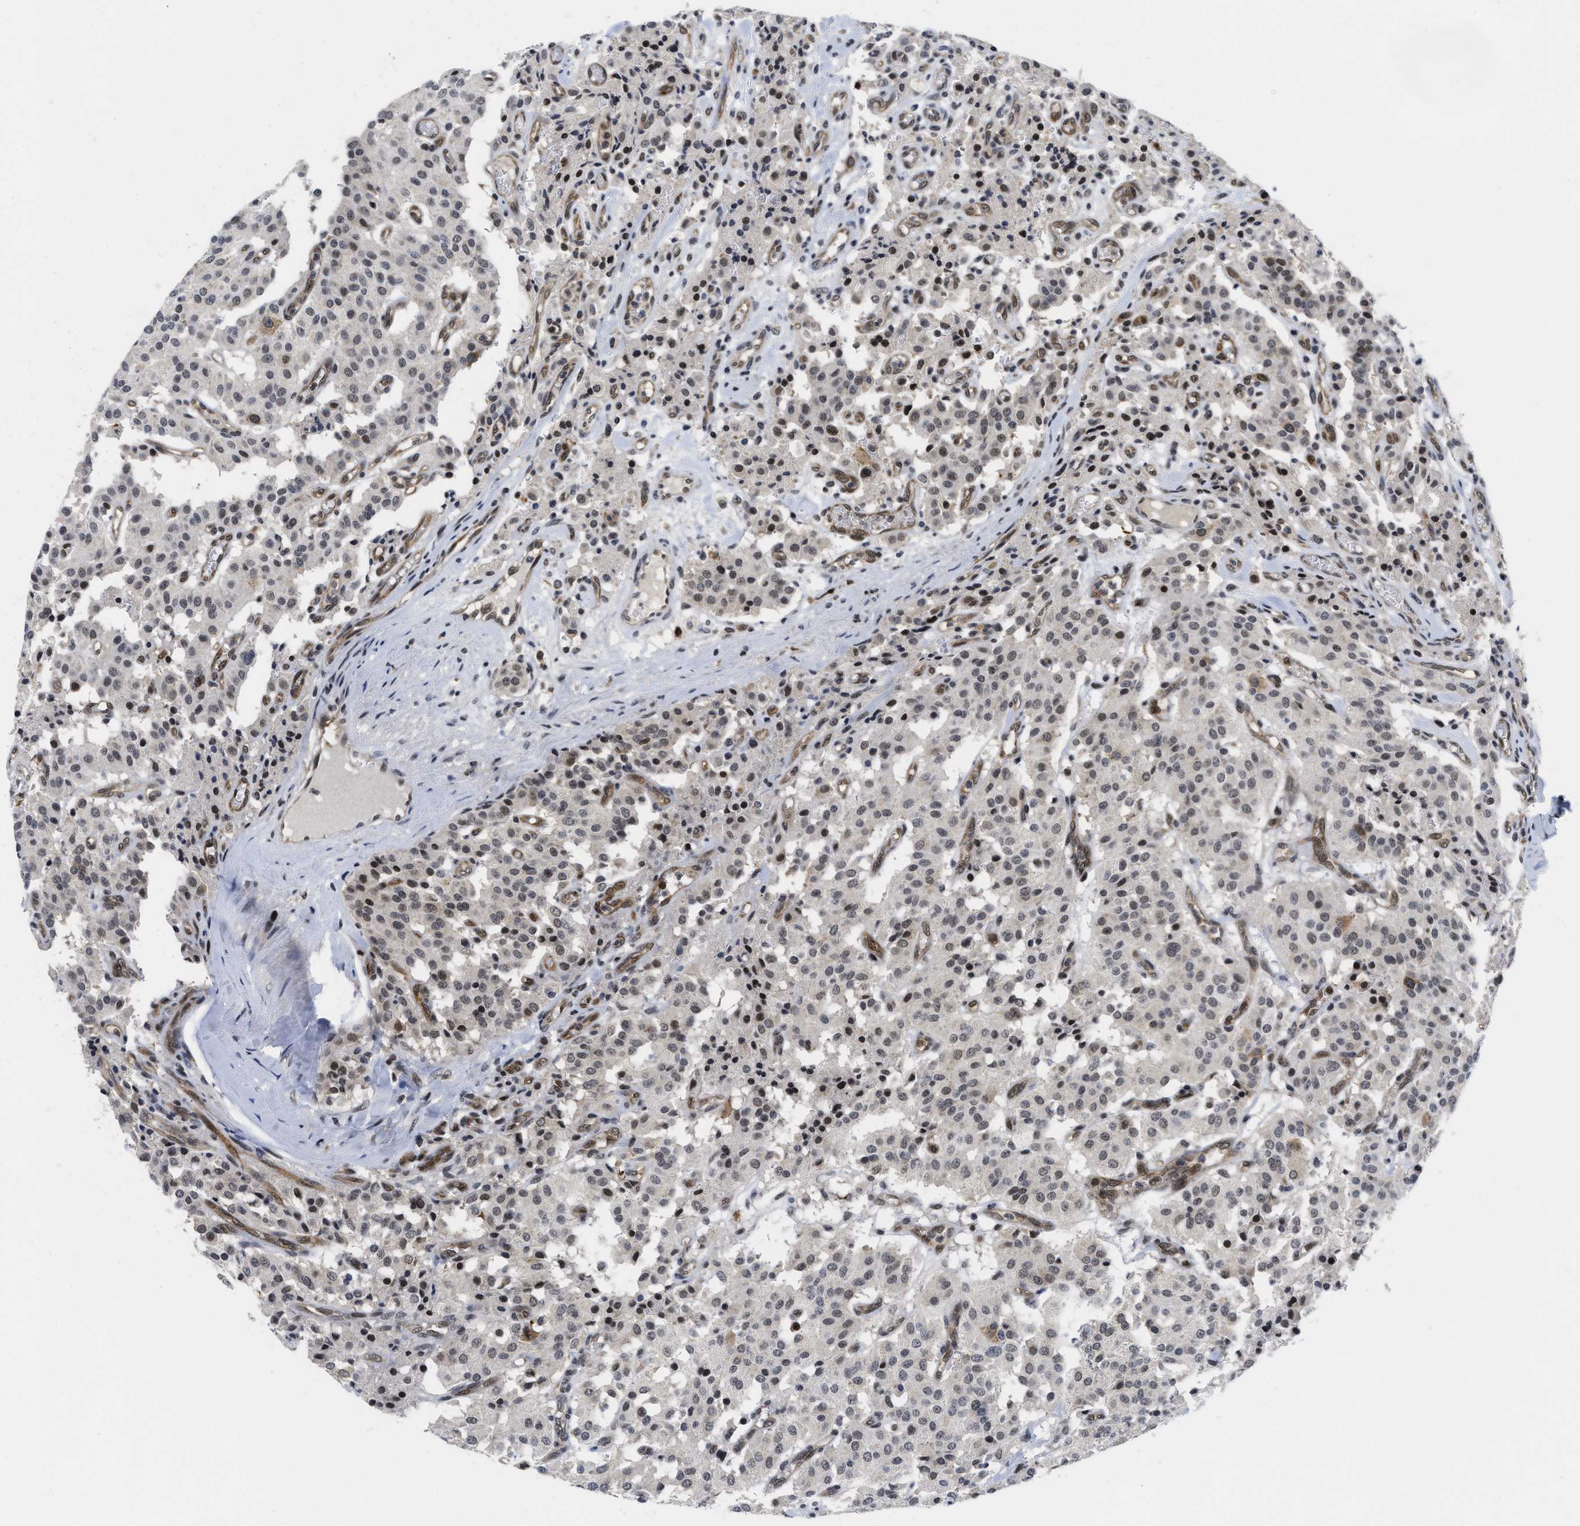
{"staining": {"intensity": "moderate", "quantity": ">75%", "location": "nuclear"}, "tissue": "carcinoid", "cell_type": "Tumor cells", "image_type": "cancer", "snomed": [{"axis": "morphology", "description": "Carcinoid, malignant, NOS"}, {"axis": "topography", "description": "Lung"}], "caption": "IHC staining of carcinoid (malignant), which displays medium levels of moderate nuclear positivity in about >75% of tumor cells indicating moderate nuclear protein expression. The staining was performed using DAB (brown) for protein detection and nuclei were counterstained in hematoxylin (blue).", "gene": "HIF1A", "patient": {"sex": "male", "age": 30}}